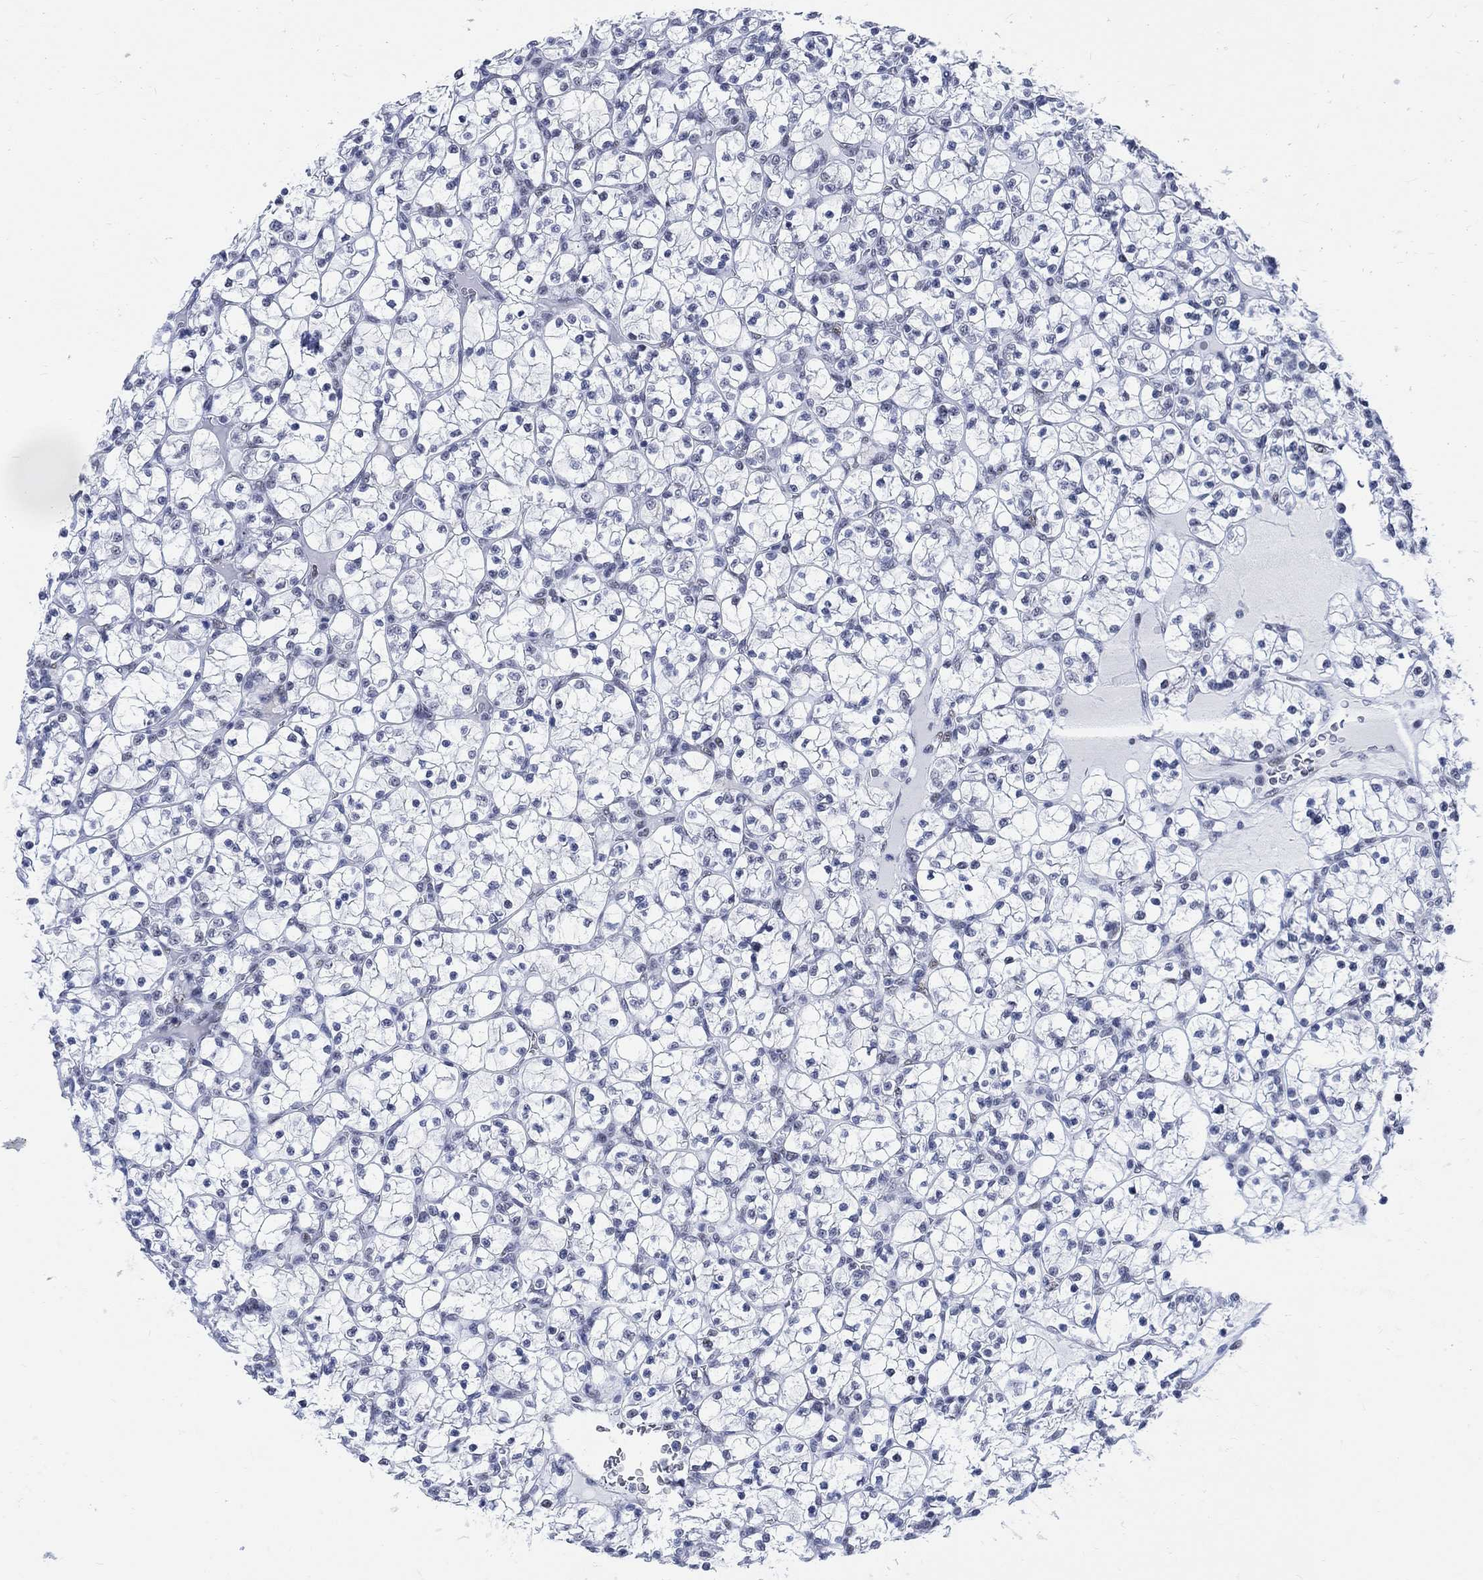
{"staining": {"intensity": "negative", "quantity": "none", "location": "none"}, "tissue": "renal cancer", "cell_type": "Tumor cells", "image_type": "cancer", "snomed": [{"axis": "morphology", "description": "Adenocarcinoma, NOS"}, {"axis": "topography", "description": "Kidney"}], "caption": "Immunohistochemical staining of human renal cancer demonstrates no significant staining in tumor cells. Nuclei are stained in blue.", "gene": "DLK1", "patient": {"sex": "female", "age": 89}}